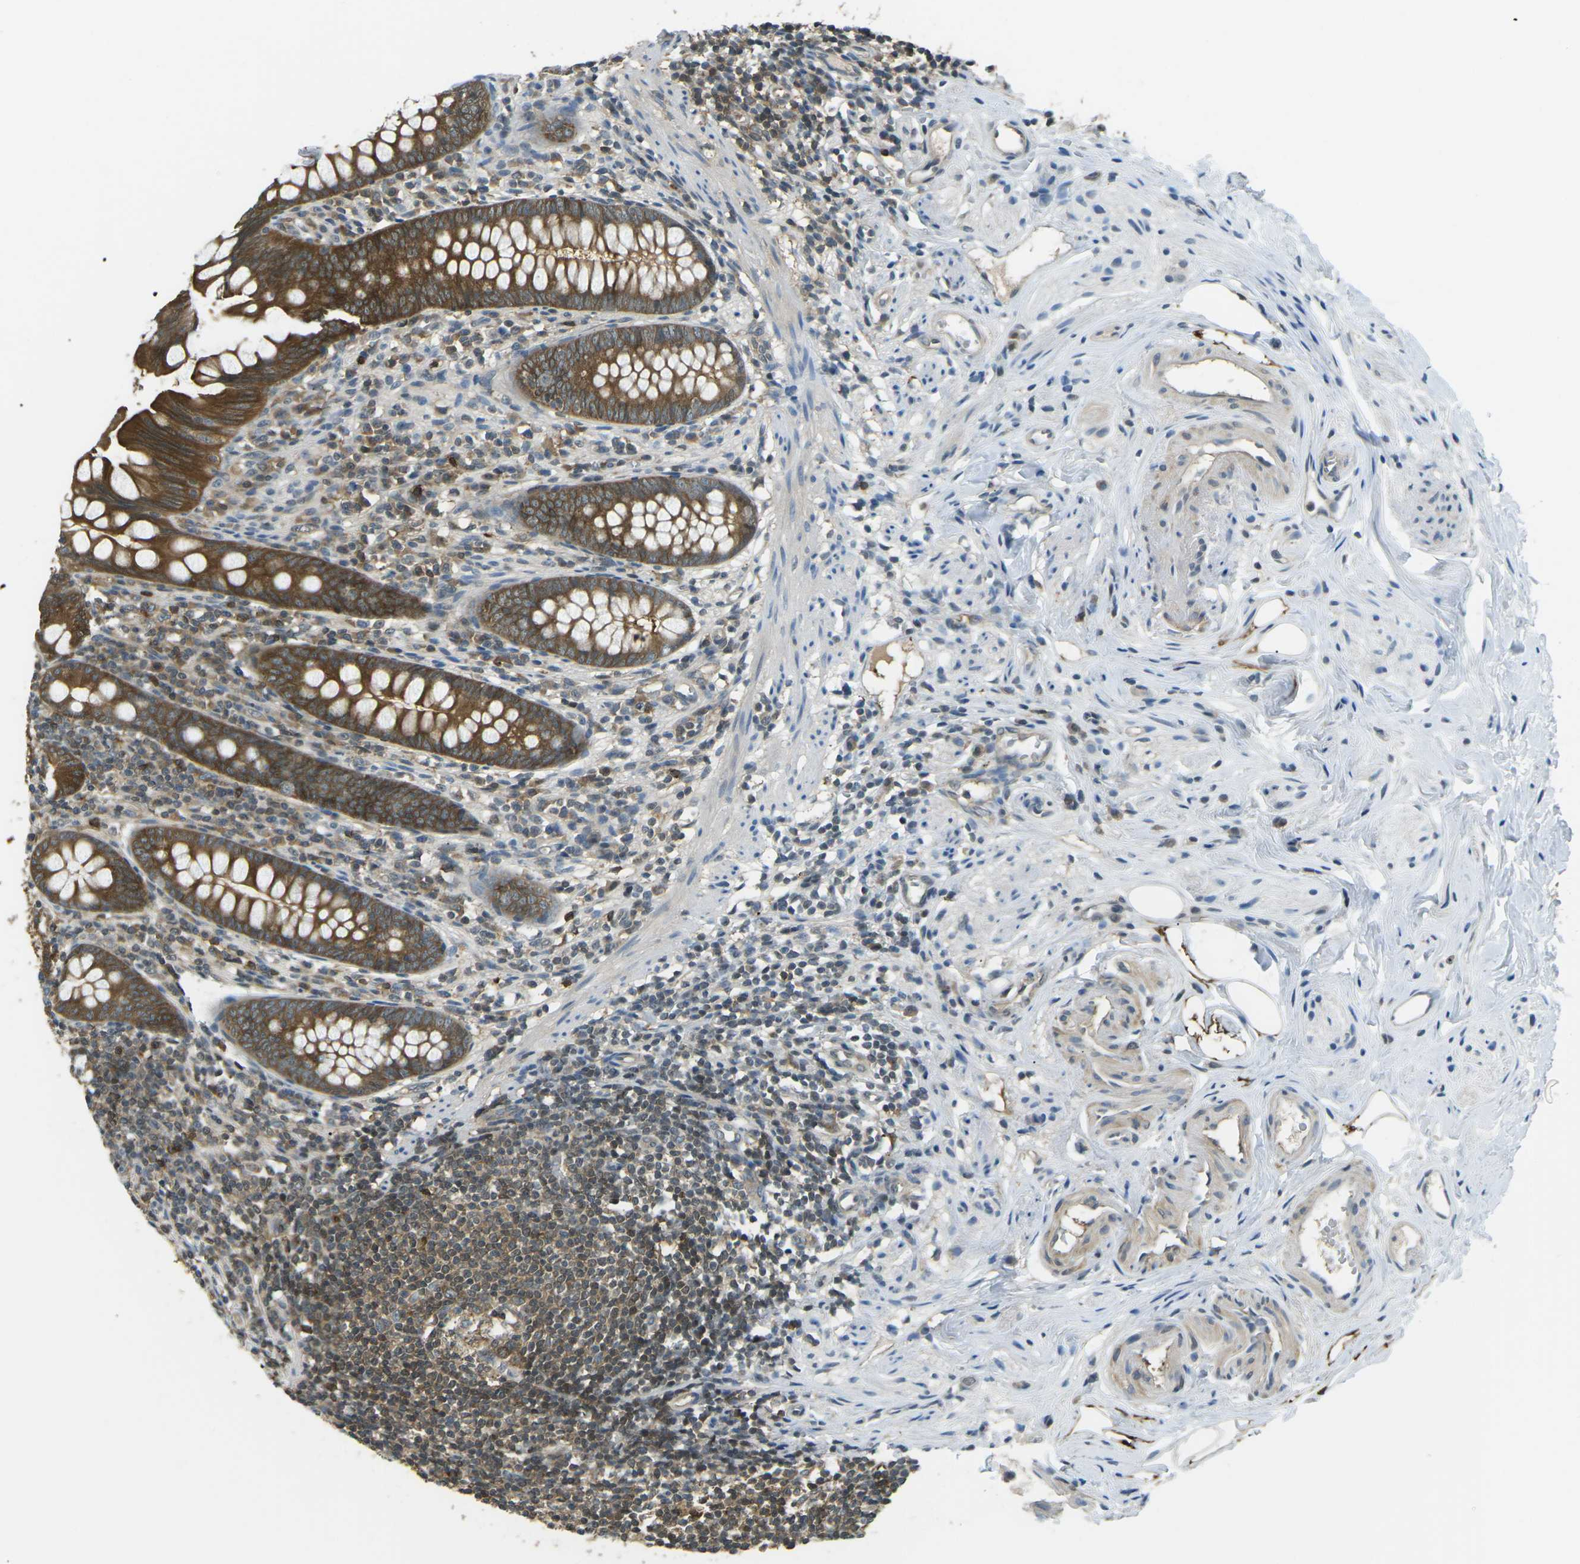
{"staining": {"intensity": "strong", "quantity": "25%-75%", "location": "cytoplasmic/membranous"}, "tissue": "appendix", "cell_type": "Glandular cells", "image_type": "normal", "snomed": [{"axis": "morphology", "description": "Normal tissue, NOS"}, {"axis": "topography", "description": "Appendix"}], "caption": "Strong cytoplasmic/membranous protein positivity is present in about 25%-75% of glandular cells in appendix. (DAB (3,3'-diaminobenzidine) IHC, brown staining for protein, blue staining for nuclei).", "gene": "PIEZO2", "patient": {"sex": "female", "age": 77}}